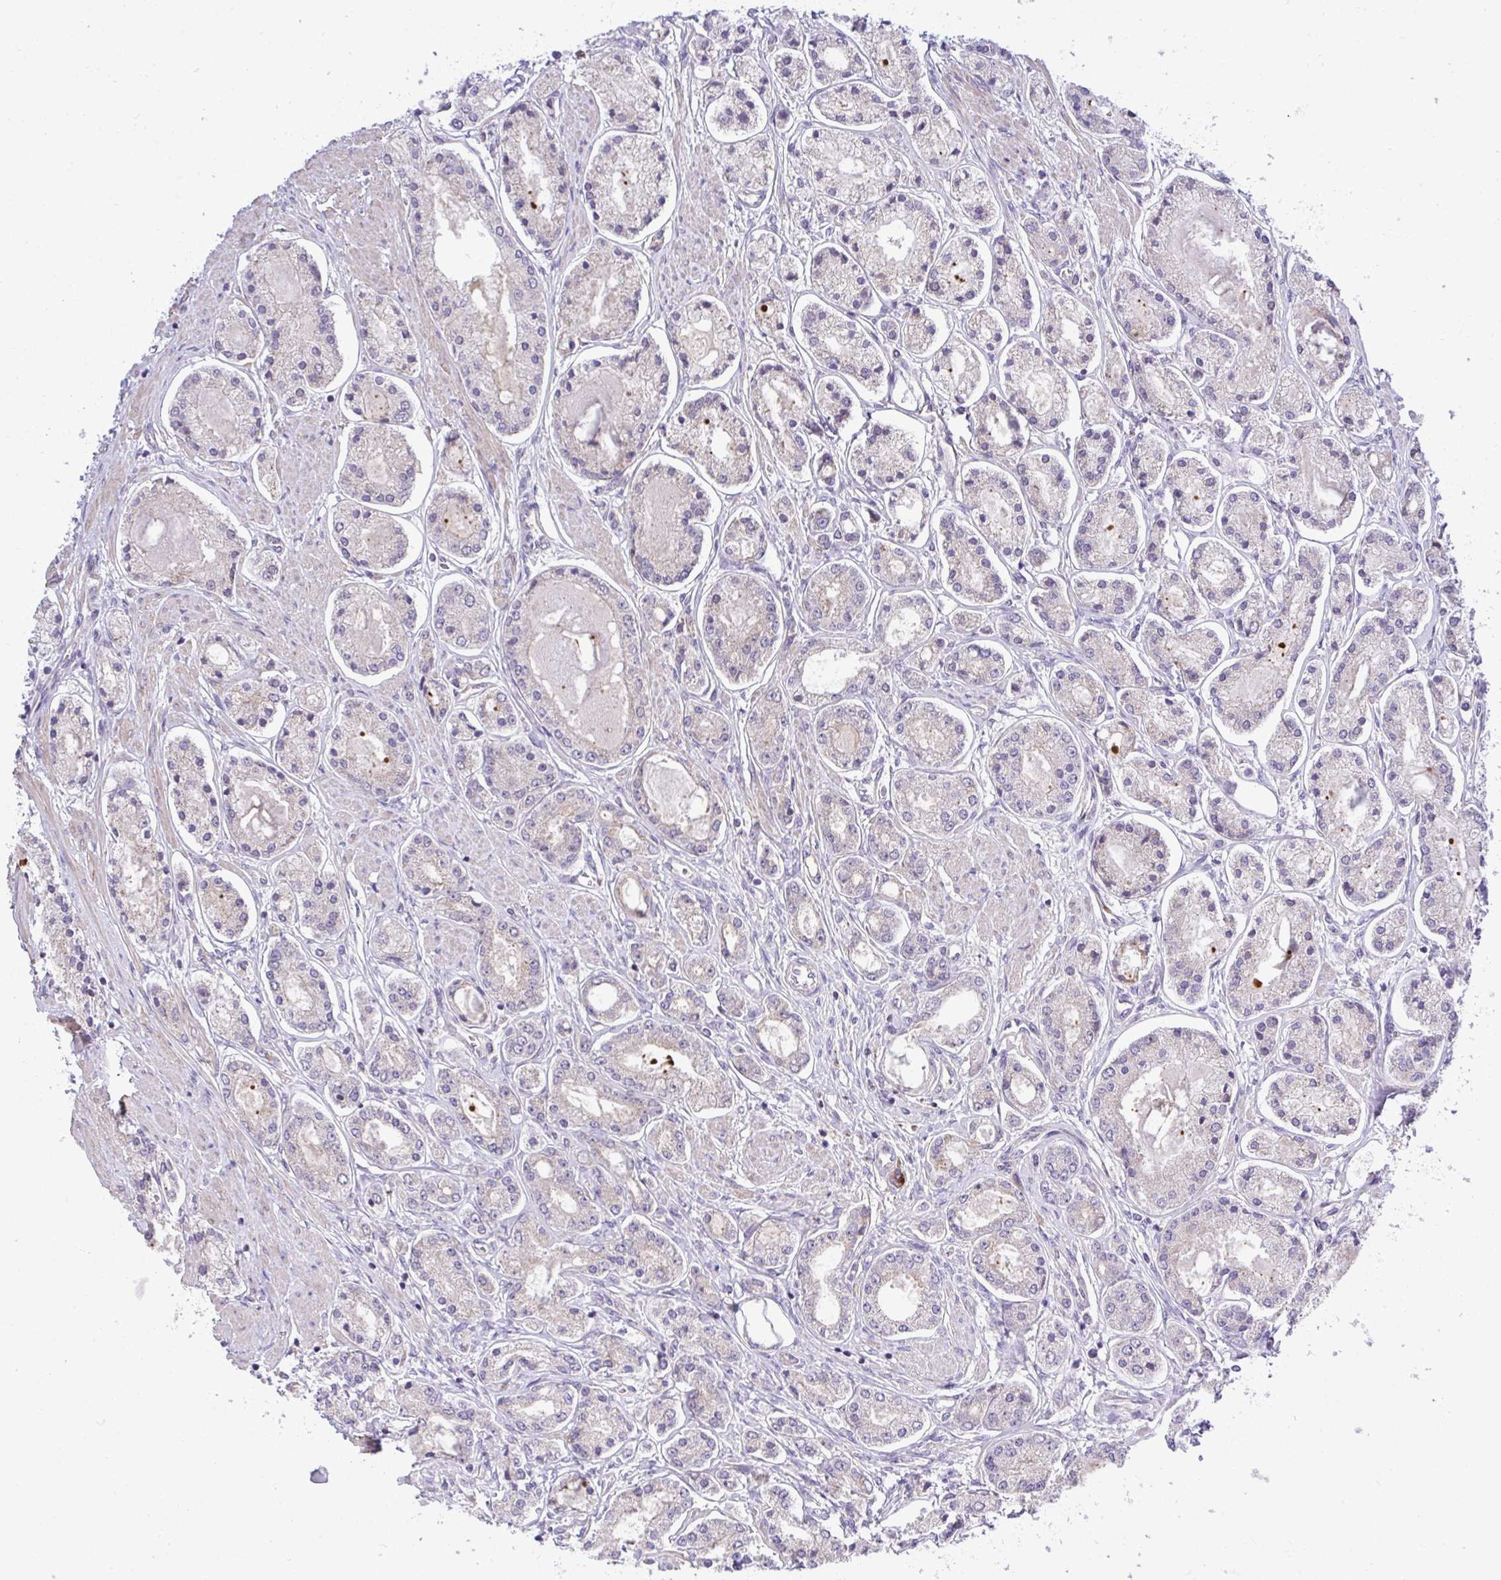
{"staining": {"intensity": "weak", "quantity": "<25%", "location": "cytoplasmic/membranous"}, "tissue": "prostate cancer", "cell_type": "Tumor cells", "image_type": "cancer", "snomed": [{"axis": "morphology", "description": "Adenocarcinoma, High grade"}, {"axis": "topography", "description": "Prostate"}], "caption": "This micrograph is of prostate high-grade adenocarcinoma stained with immunohistochemistry (IHC) to label a protein in brown with the nuclei are counter-stained blue. There is no expression in tumor cells.", "gene": "XAF1", "patient": {"sex": "male", "age": 66}}